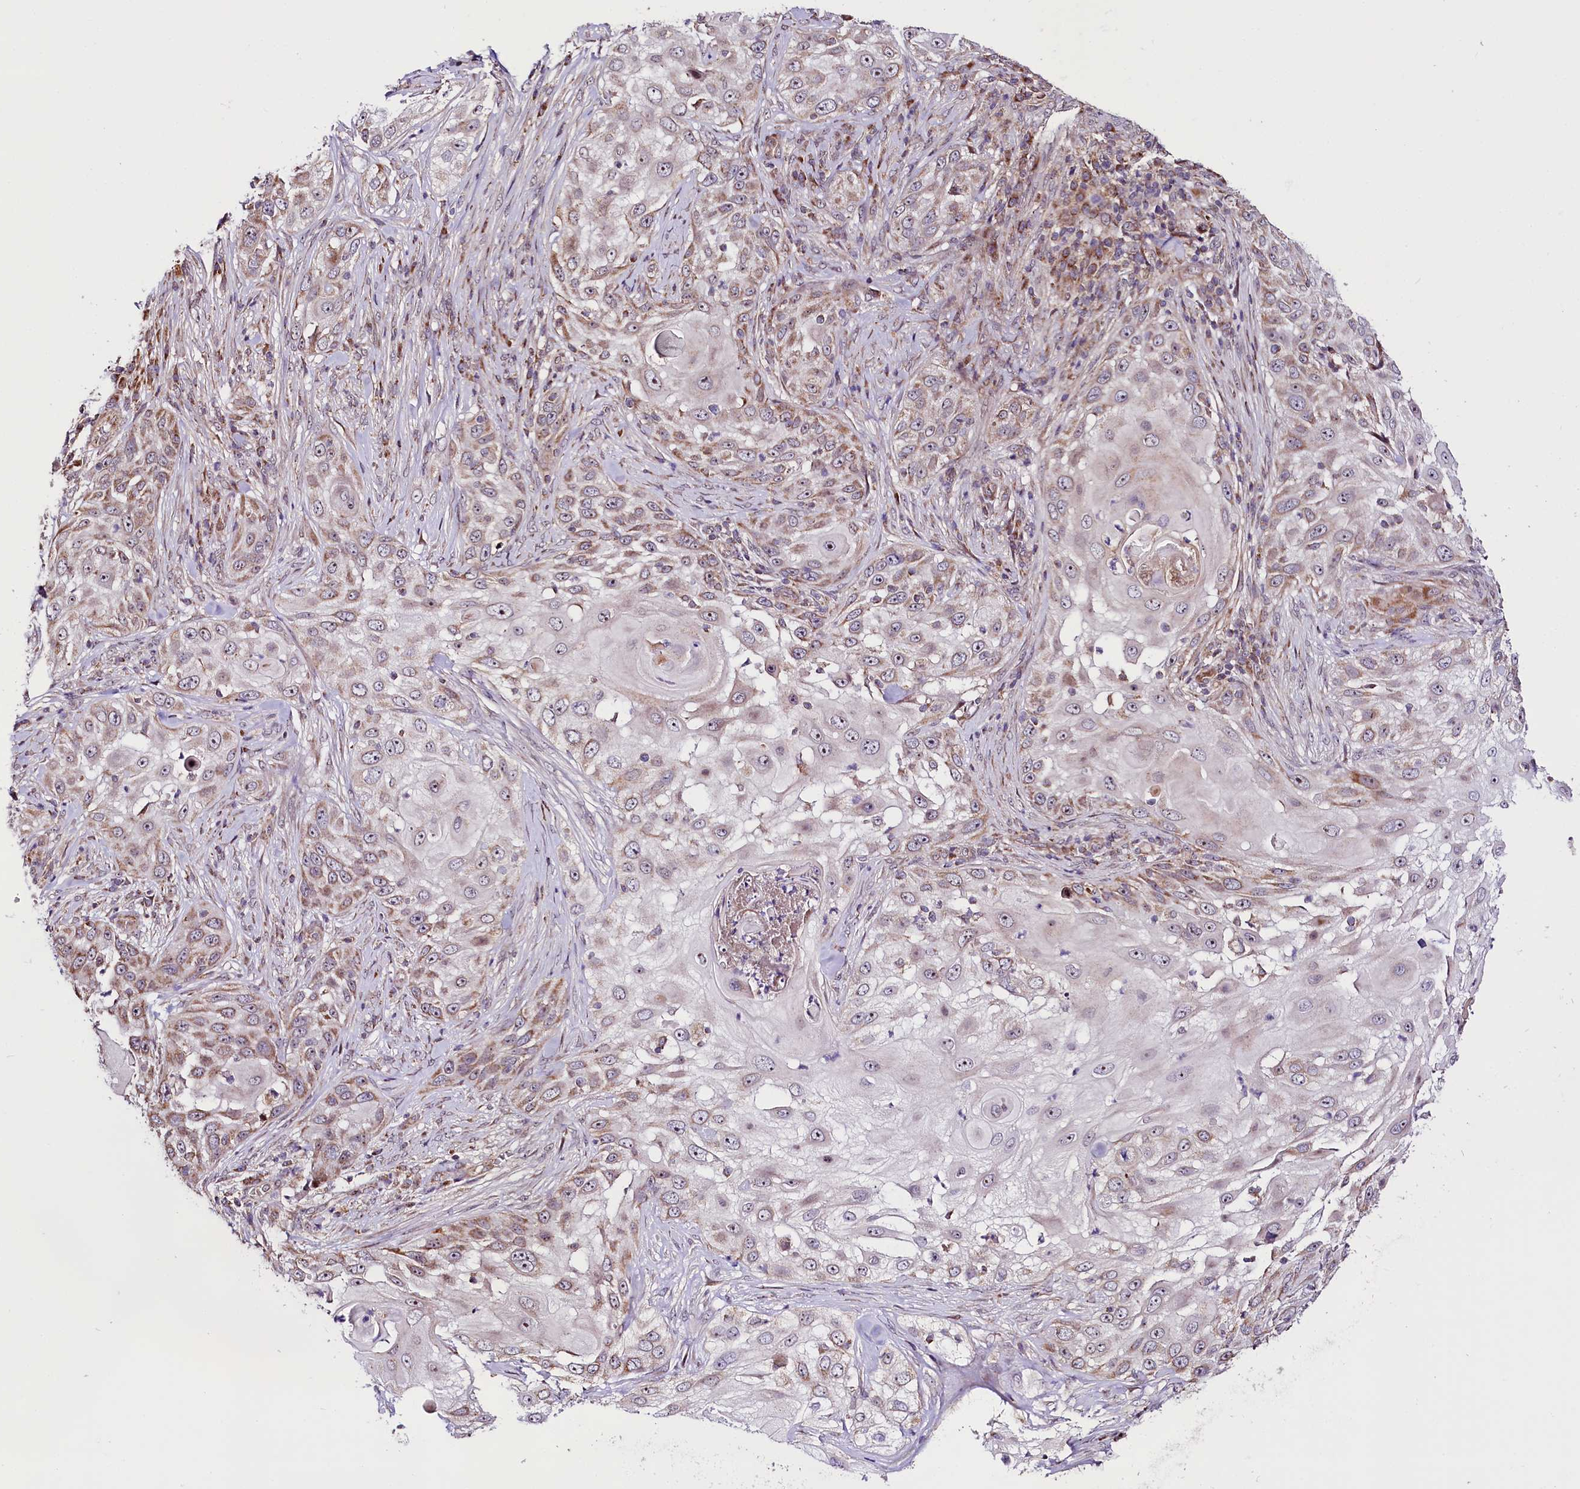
{"staining": {"intensity": "weak", "quantity": "25%-75%", "location": "cytoplasmic/membranous"}, "tissue": "skin cancer", "cell_type": "Tumor cells", "image_type": "cancer", "snomed": [{"axis": "morphology", "description": "Squamous cell carcinoma, NOS"}, {"axis": "topography", "description": "Skin"}], "caption": "IHC image of neoplastic tissue: human squamous cell carcinoma (skin) stained using IHC reveals low levels of weak protein expression localized specifically in the cytoplasmic/membranous of tumor cells, appearing as a cytoplasmic/membranous brown color.", "gene": "ST7", "patient": {"sex": "female", "age": 44}}